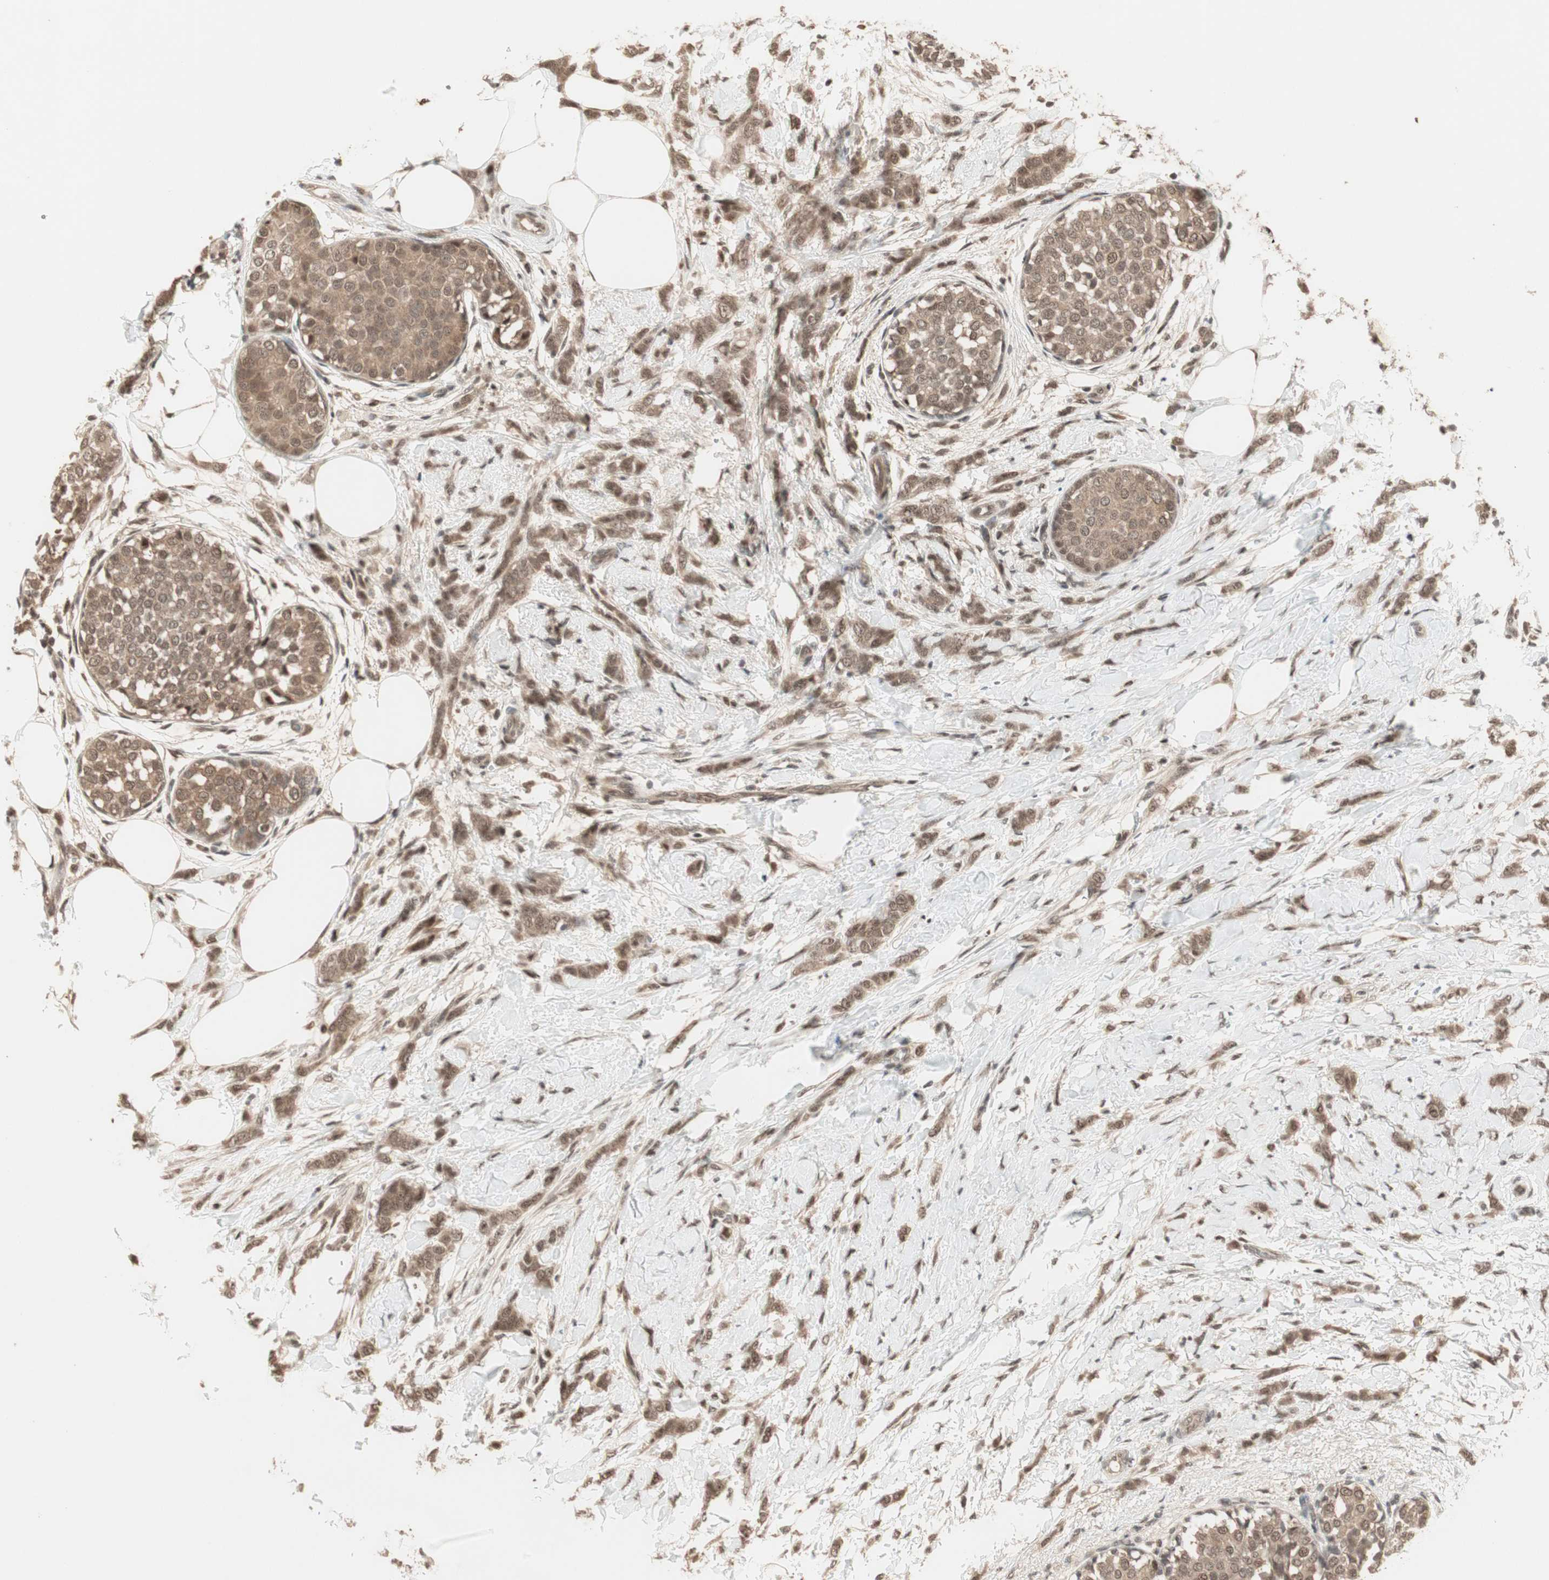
{"staining": {"intensity": "moderate", "quantity": ">75%", "location": "cytoplasmic/membranous,nuclear"}, "tissue": "breast cancer", "cell_type": "Tumor cells", "image_type": "cancer", "snomed": [{"axis": "morphology", "description": "Lobular carcinoma, in situ"}, {"axis": "morphology", "description": "Lobular carcinoma"}, {"axis": "topography", "description": "Breast"}], "caption": "IHC (DAB) staining of lobular carcinoma in situ (breast) exhibits moderate cytoplasmic/membranous and nuclear protein positivity in about >75% of tumor cells.", "gene": "ZNF701", "patient": {"sex": "female", "age": 41}}